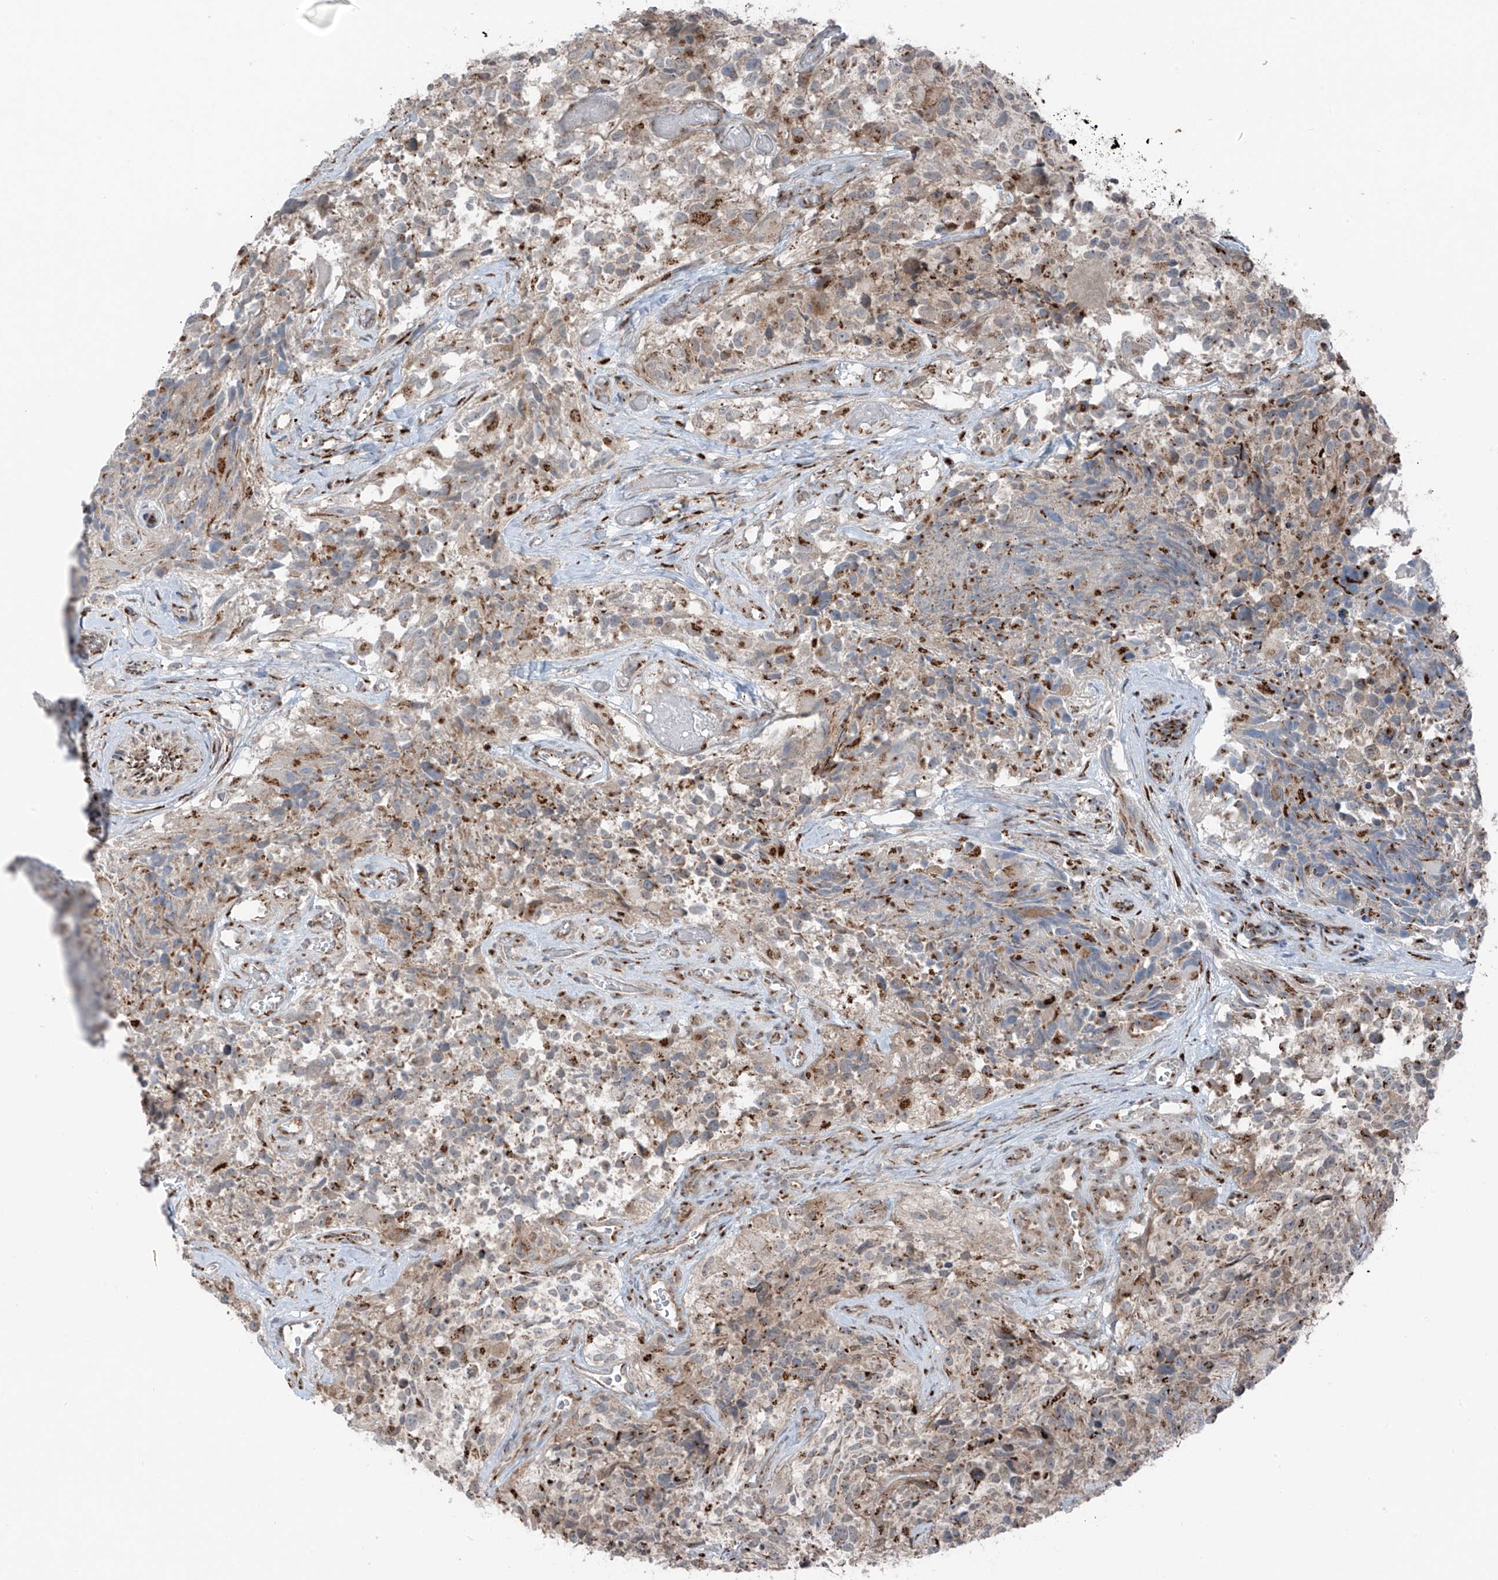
{"staining": {"intensity": "moderate", "quantity": "25%-75%", "location": "cytoplasmic/membranous"}, "tissue": "glioma", "cell_type": "Tumor cells", "image_type": "cancer", "snomed": [{"axis": "morphology", "description": "Glioma, malignant, High grade"}, {"axis": "topography", "description": "Brain"}], "caption": "Approximately 25%-75% of tumor cells in malignant glioma (high-grade) display moderate cytoplasmic/membranous protein staining as visualized by brown immunohistochemical staining.", "gene": "ERLEC1", "patient": {"sex": "male", "age": 69}}